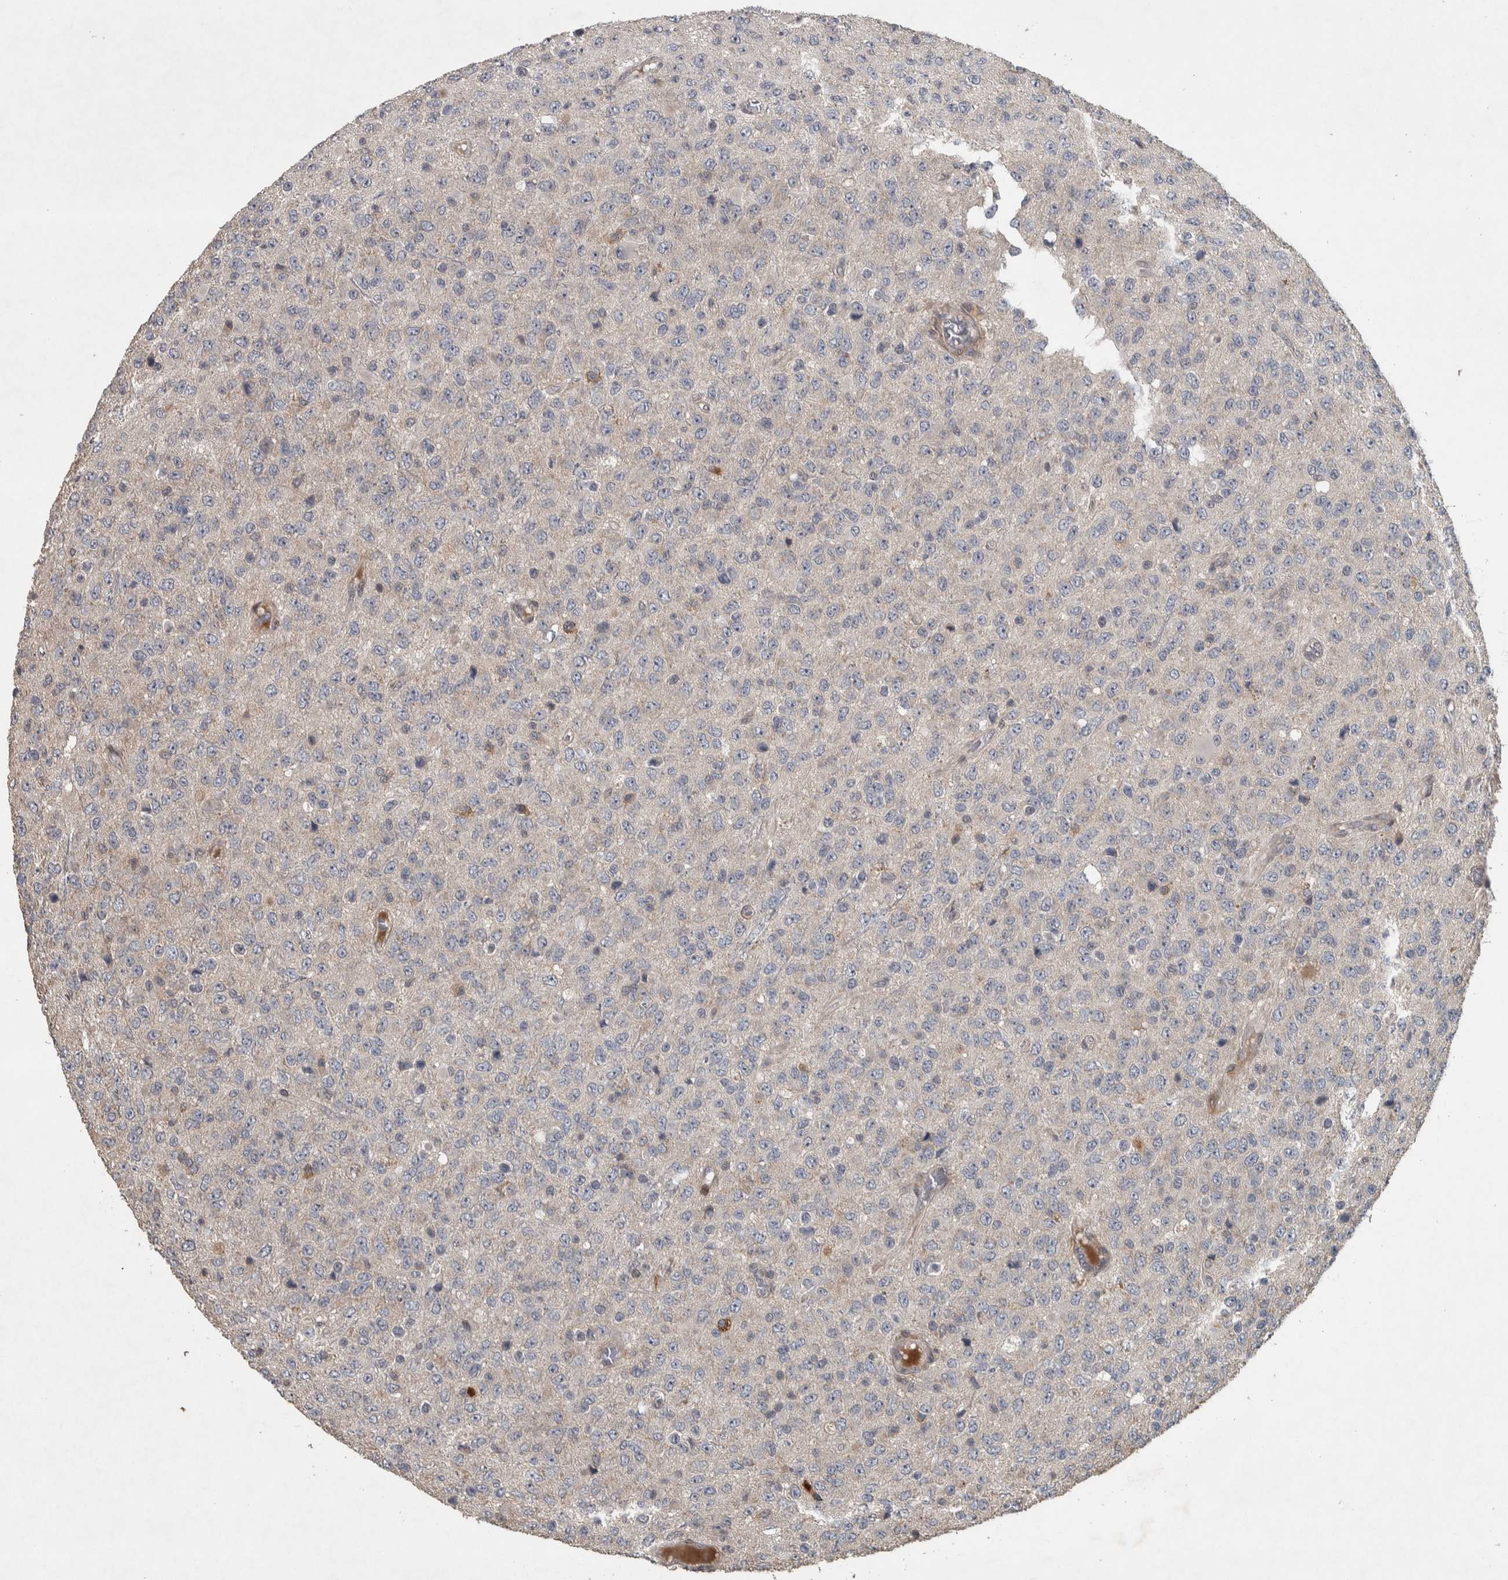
{"staining": {"intensity": "weak", "quantity": "<25%", "location": "cytoplasmic/membranous"}, "tissue": "glioma", "cell_type": "Tumor cells", "image_type": "cancer", "snomed": [{"axis": "morphology", "description": "Glioma, malignant, High grade"}, {"axis": "topography", "description": "pancreas cauda"}], "caption": "An IHC image of malignant glioma (high-grade) is shown. There is no staining in tumor cells of malignant glioma (high-grade). Nuclei are stained in blue.", "gene": "ERAL1", "patient": {"sex": "male", "age": 60}}